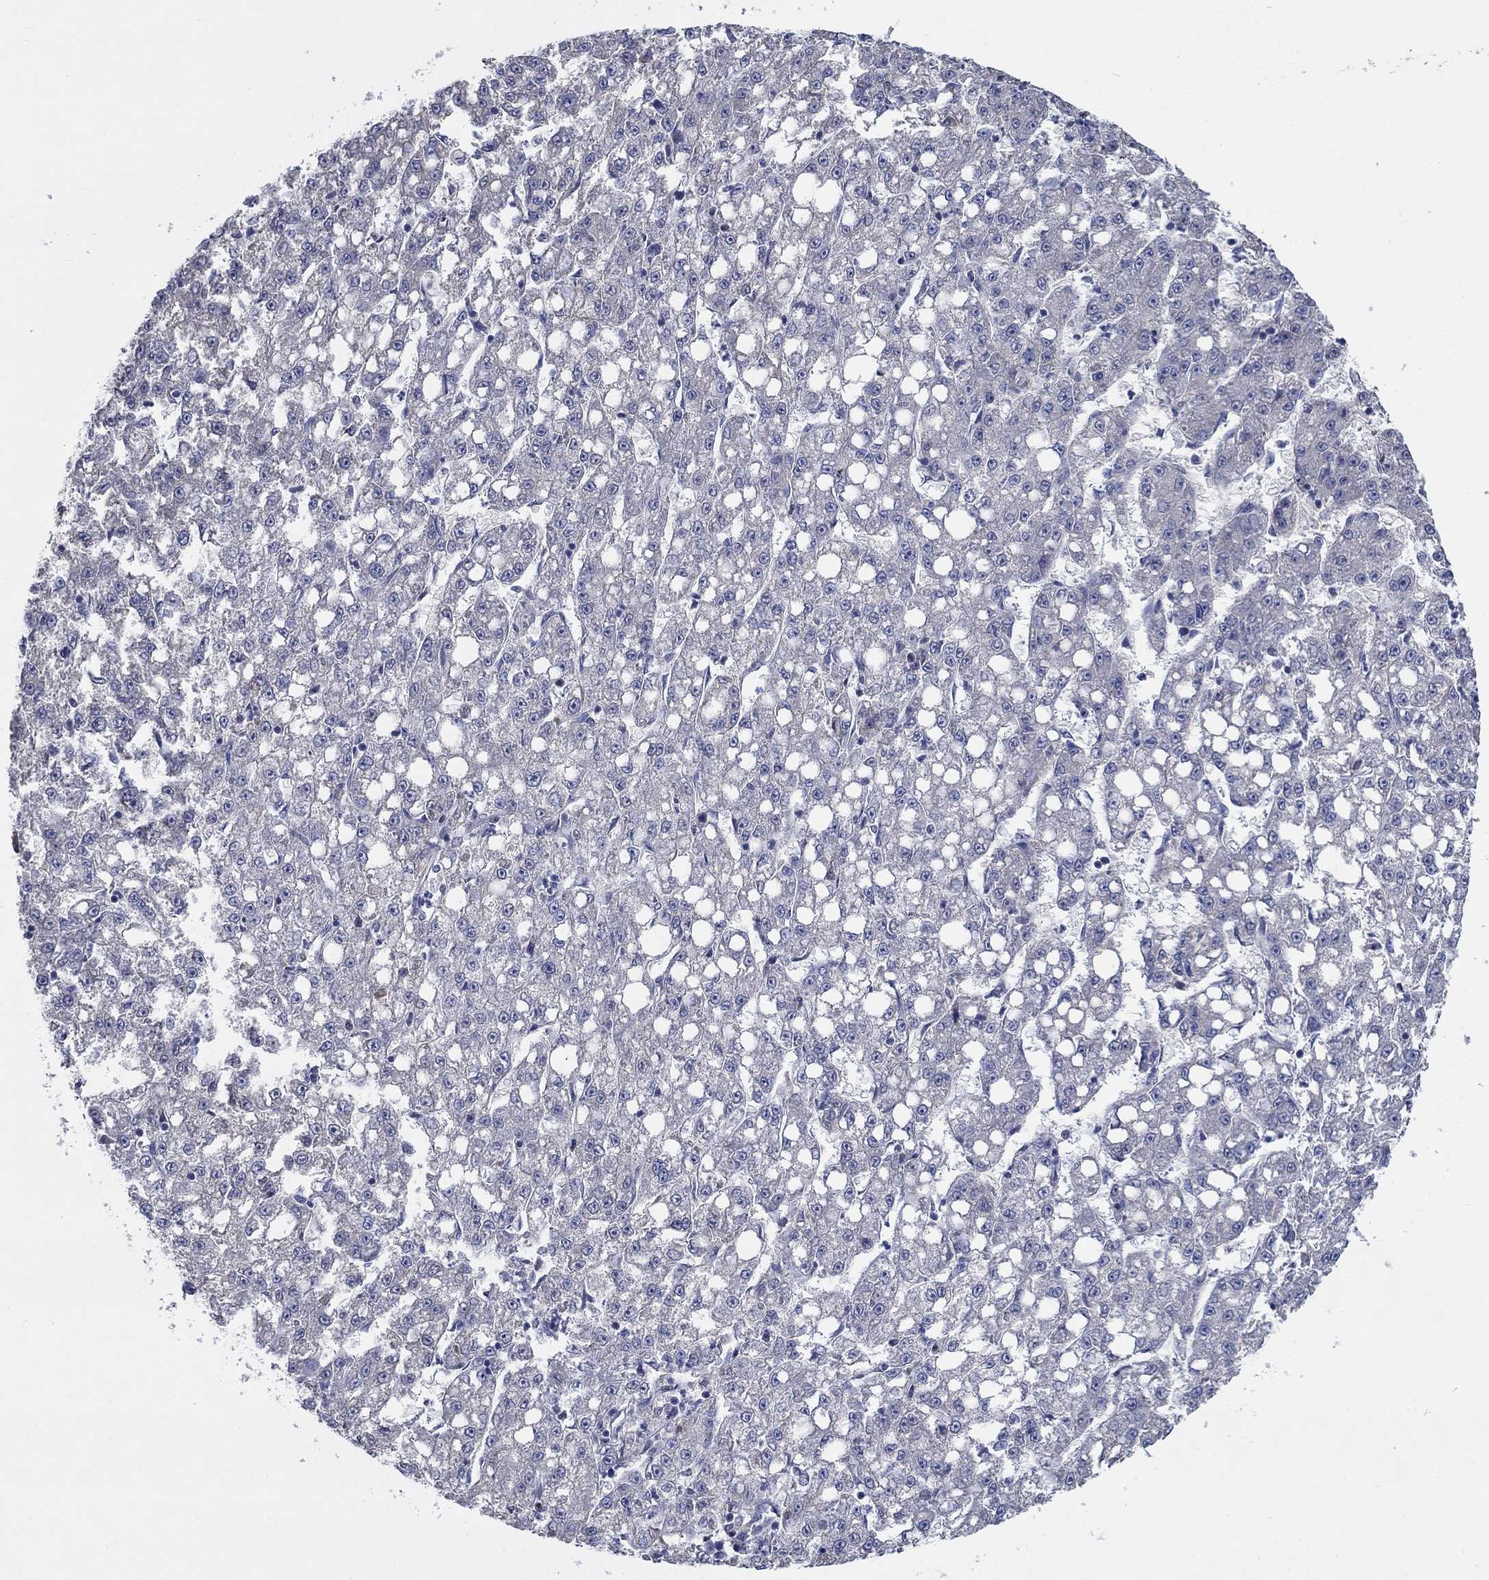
{"staining": {"intensity": "negative", "quantity": "none", "location": "none"}, "tissue": "liver cancer", "cell_type": "Tumor cells", "image_type": "cancer", "snomed": [{"axis": "morphology", "description": "Carcinoma, Hepatocellular, NOS"}, {"axis": "topography", "description": "Liver"}], "caption": "Tumor cells are negative for brown protein staining in hepatocellular carcinoma (liver).", "gene": "HTN1", "patient": {"sex": "female", "age": 65}}